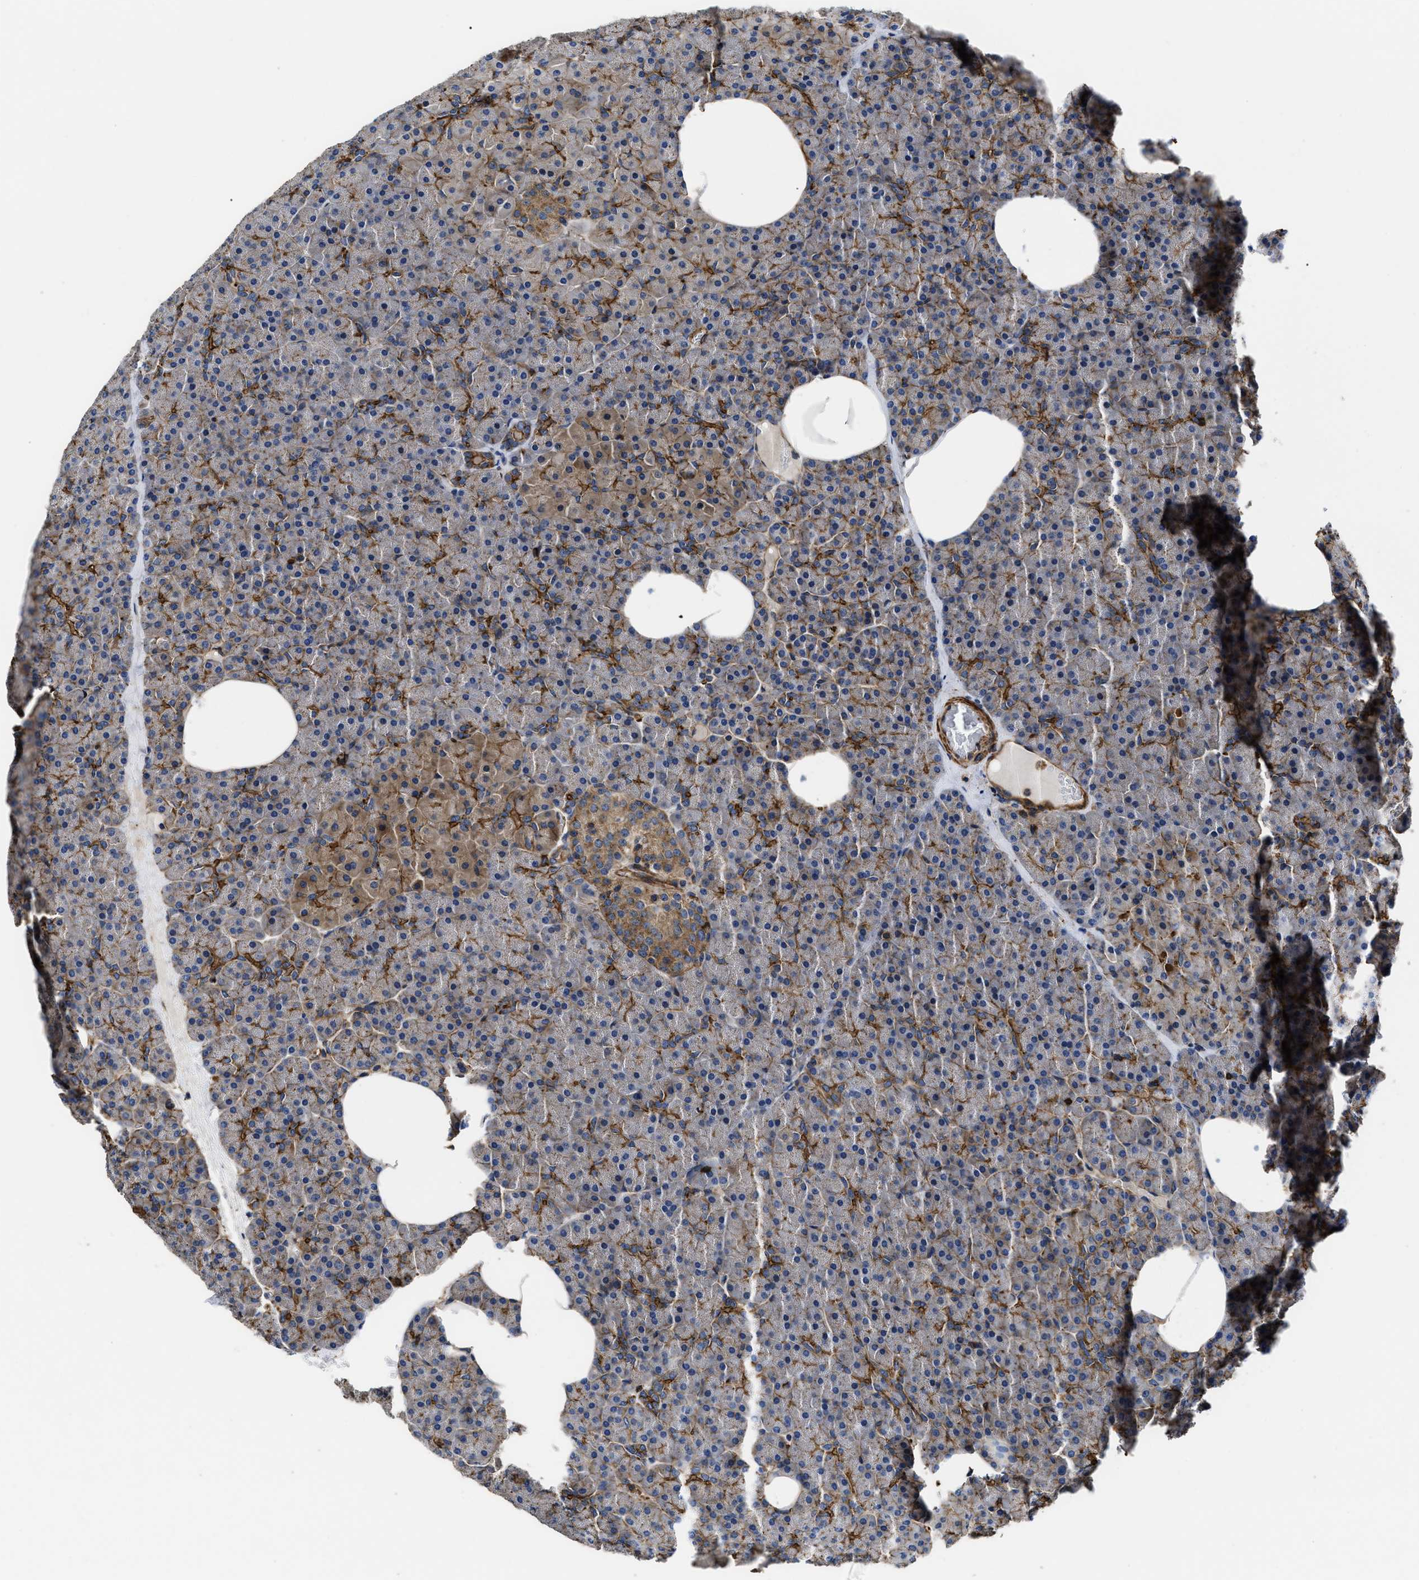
{"staining": {"intensity": "moderate", "quantity": ">75%", "location": "cytoplasmic/membranous"}, "tissue": "pancreas", "cell_type": "Exocrine glandular cells", "image_type": "normal", "snomed": [{"axis": "morphology", "description": "Normal tissue, NOS"}, {"axis": "morphology", "description": "Carcinoid, malignant, NOS"}, {"axis": "topography", "description": "Pancreas"}], "caption": "A high-resolution histopathology image shows IHC staining of normal pancreas, which exhibits moderate cytoplasmic/membranous expression in about >75% of exocrine glandular cells.", "gene": "SCUBE2", "patient": {"sex": "female", "age": 35}}